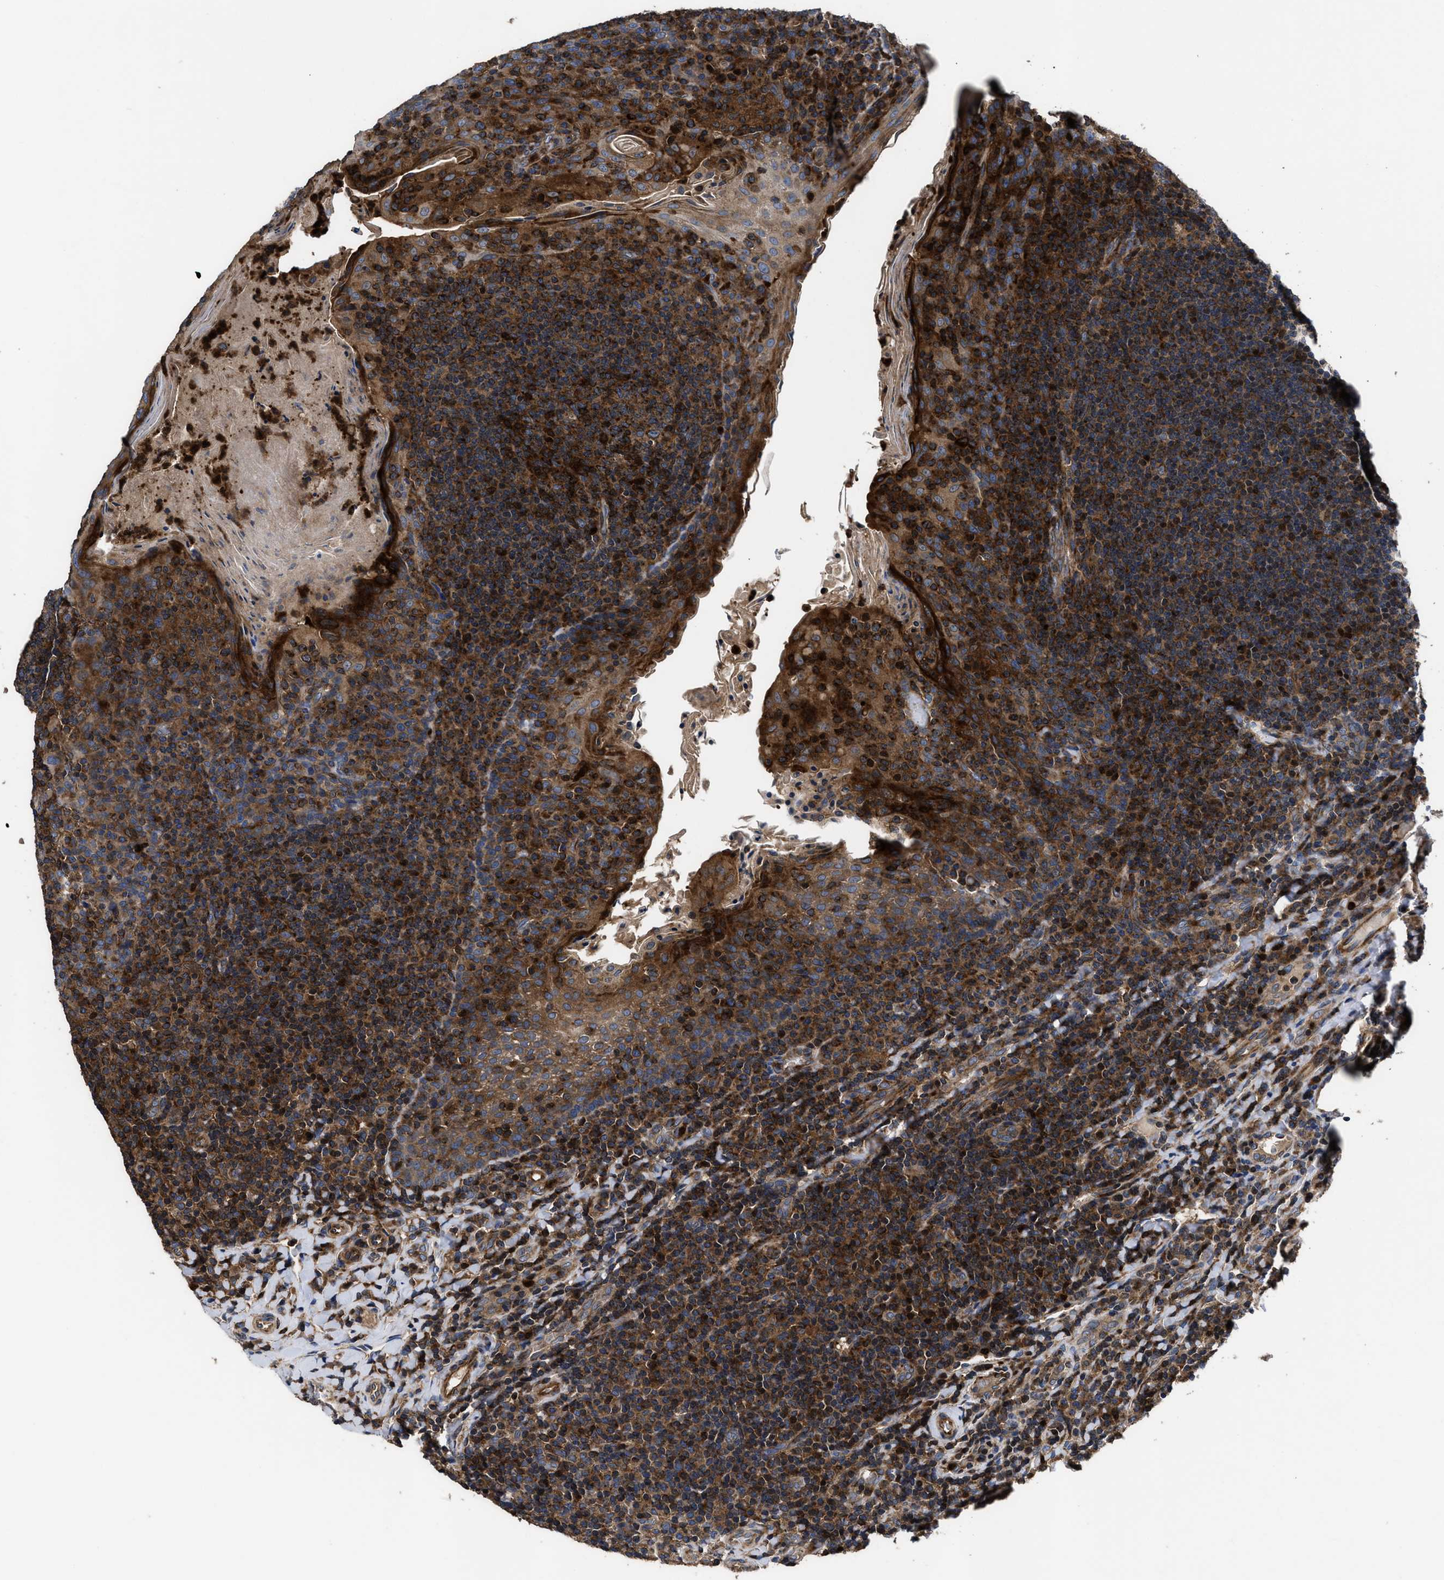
{"staining": {"intensity": "moderate", "quantity": ">75%", "location": "cytoplasmic/membranous"}, "tissue": "tonsil", "cell_type": "Germinal center cells", "image_type": "normal", "snomed": [{"axis": "morphology", "description": "Normal tissue, NOS"}, {"axis": "topography", "description": "Tonsil"}], "caption": "Immunohistochemistry (IHC) histopathology image of benign tonsil: tonsil stained using immunohistochemistry displays medium levels of moderate protein expression localized specifically in the cytoplasmic/membranous of germinal center cells, appearing as a cytoplasmic/membranous brown color.", "gene": "YBEY", "patient": {"sex": "male", "age": 17}}